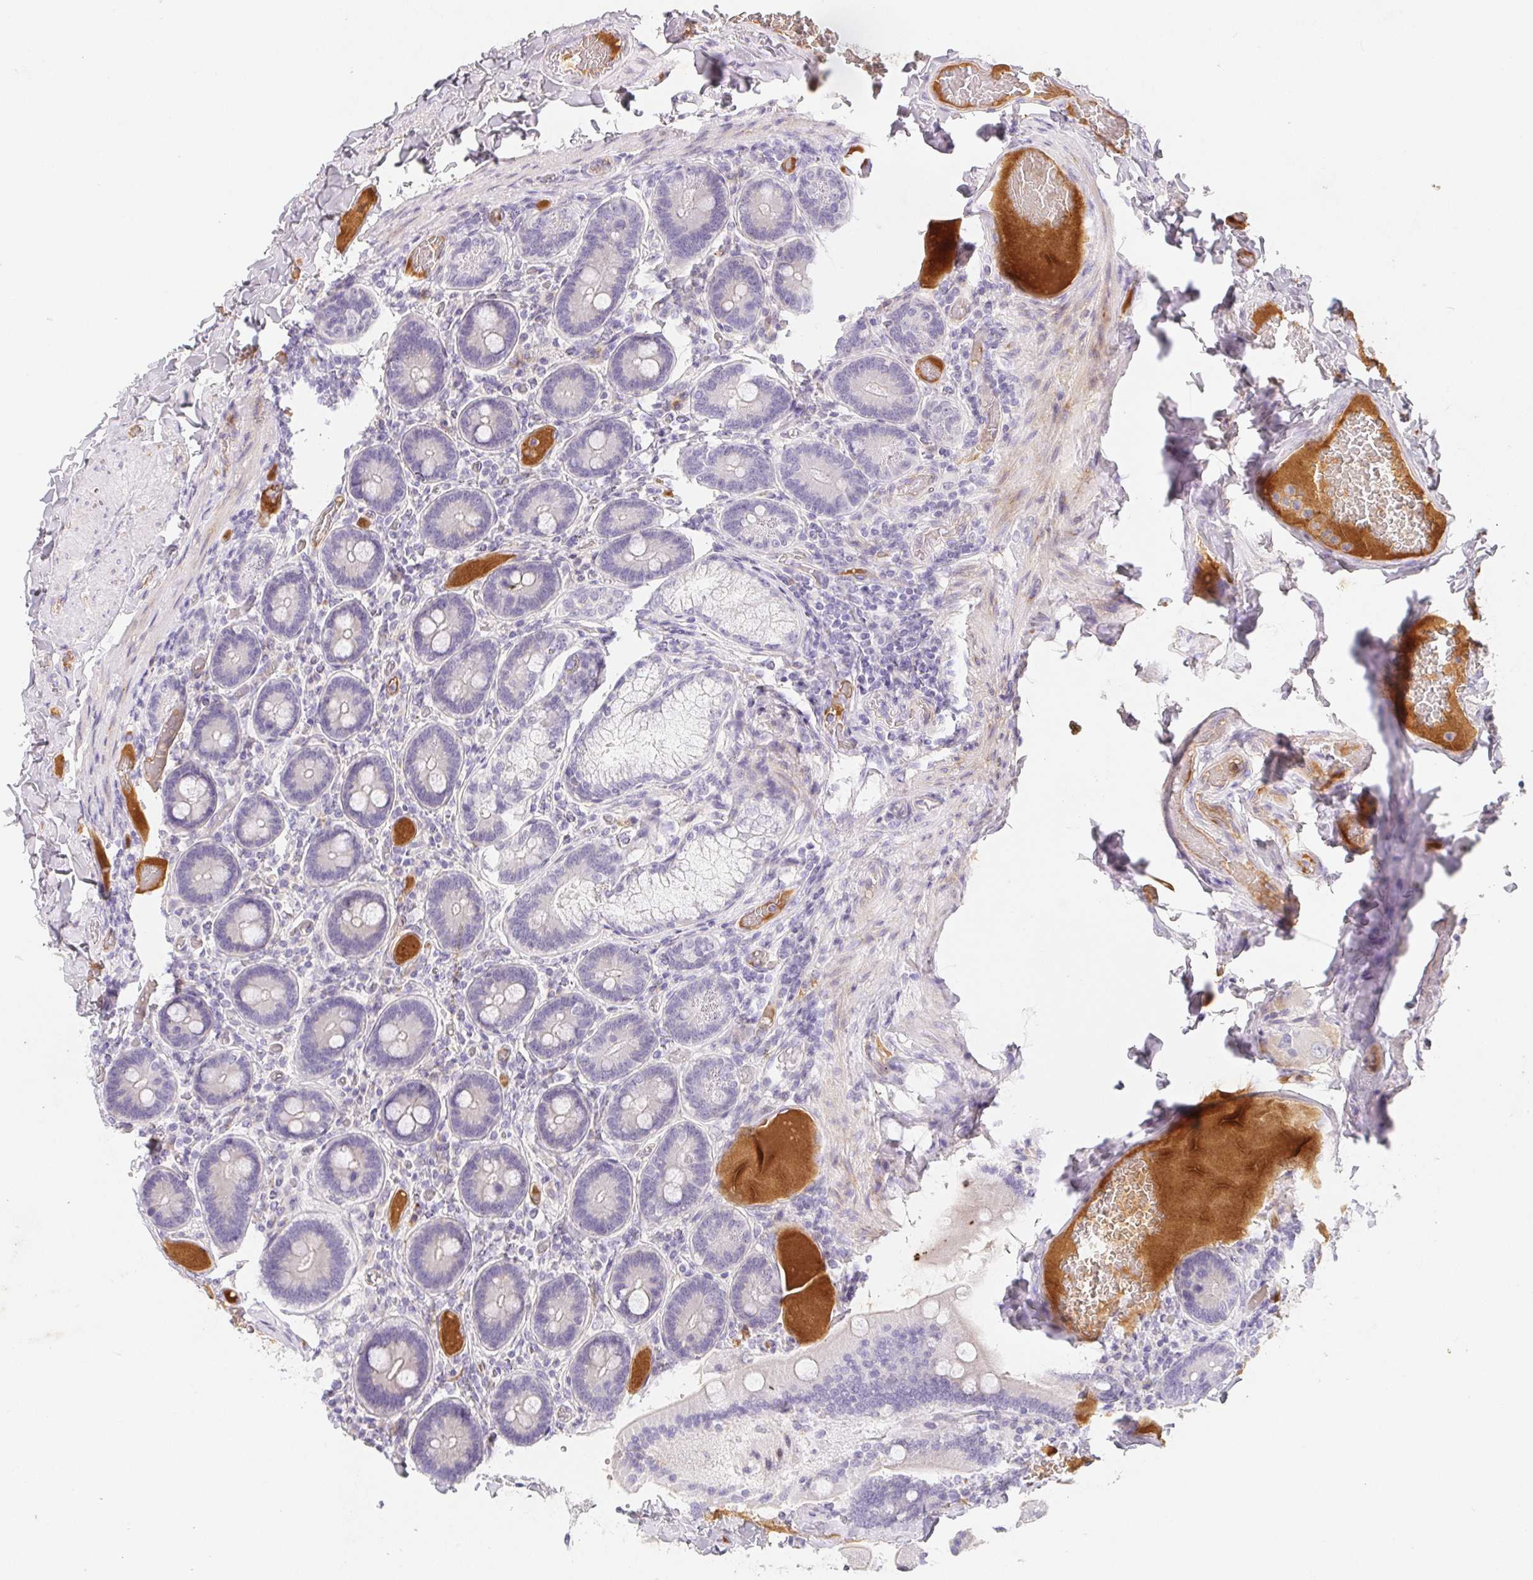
{"staining": {"intensity": "negative", "quantity": "none", "location": "none"}, "tissue": "duodenum", "cell_type": "Glandular cells", "image_type": "normal", "snomed": [{"axis": "morphology", "description": "Normal tissue, NOS"}, {"axis": "topography", "description": "Duodenum"}], "caption": "High power microscopy histopathology image of an immunohistochemistry micrograph of benign duodenum, revealing no significant expression in glandular cells.", "gene": "ITIH2", "patient": {"sex": "female", "age": 62}}